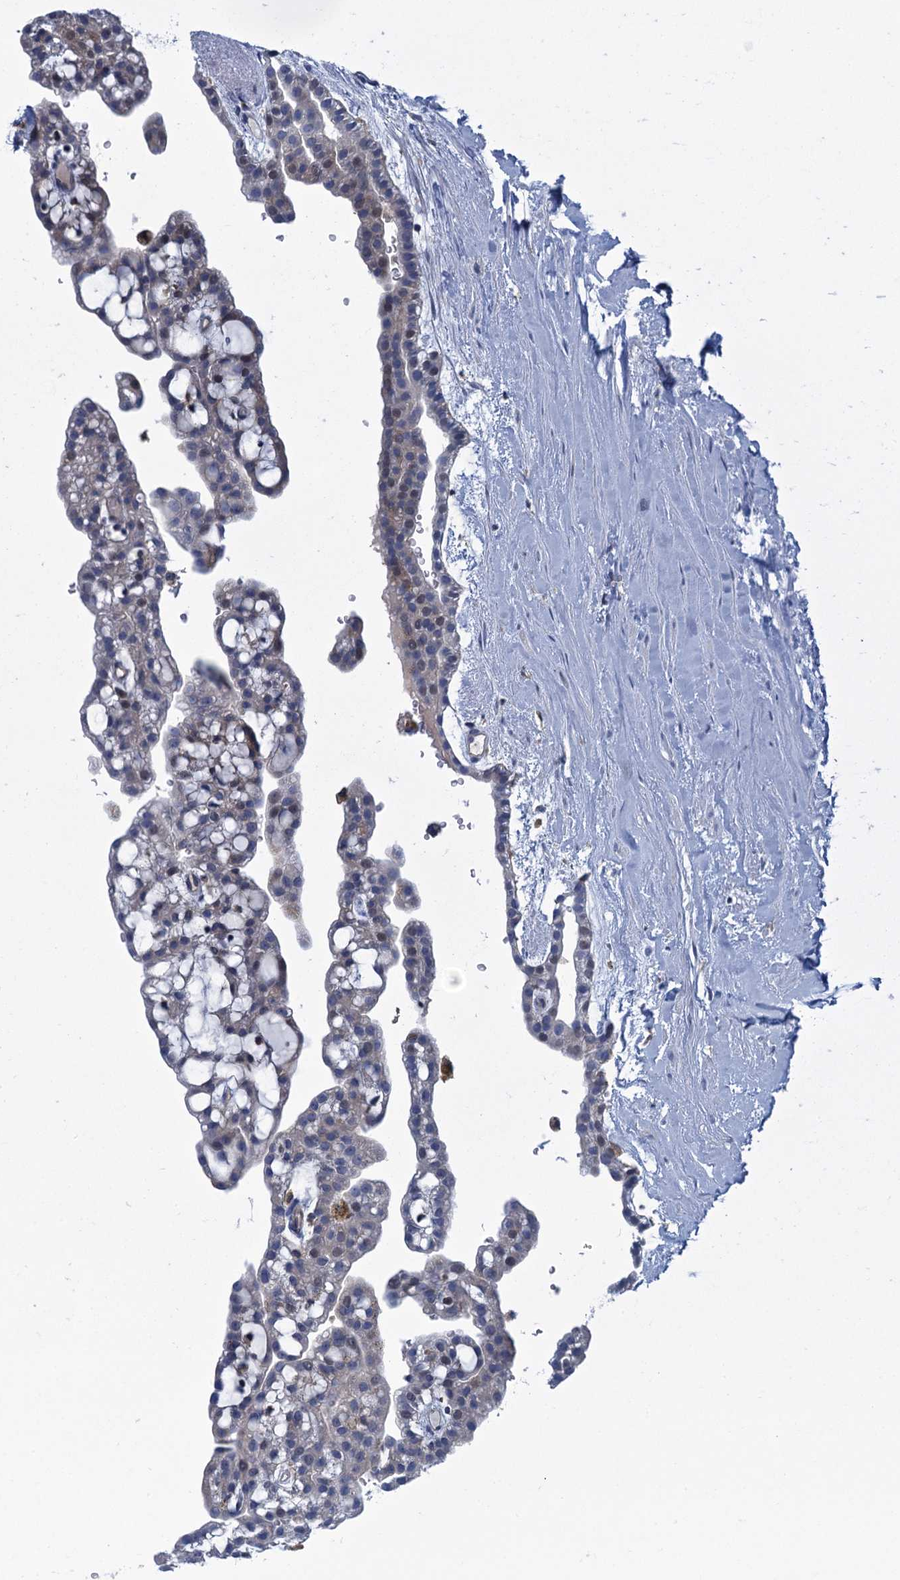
{"staining": {"intensity": "weak", "quantity": "<25%", "location": "cytoplasmic/membranous,nuclear"}, "tissue": "renal cancer", "cell_type": "Tumor cells", "image_type": "cancer", "snomed": [{"axis": "morphology", "description": "Adenocarcinoma, NOS"}, {"axis": "topography", "description": "Kidney"}], "caption": "There is no significant expression in tumor cells of adenocarcinoma (renal).", "gene": "NCKAP1L", "patient": {"sex": "male", "age": 63}}